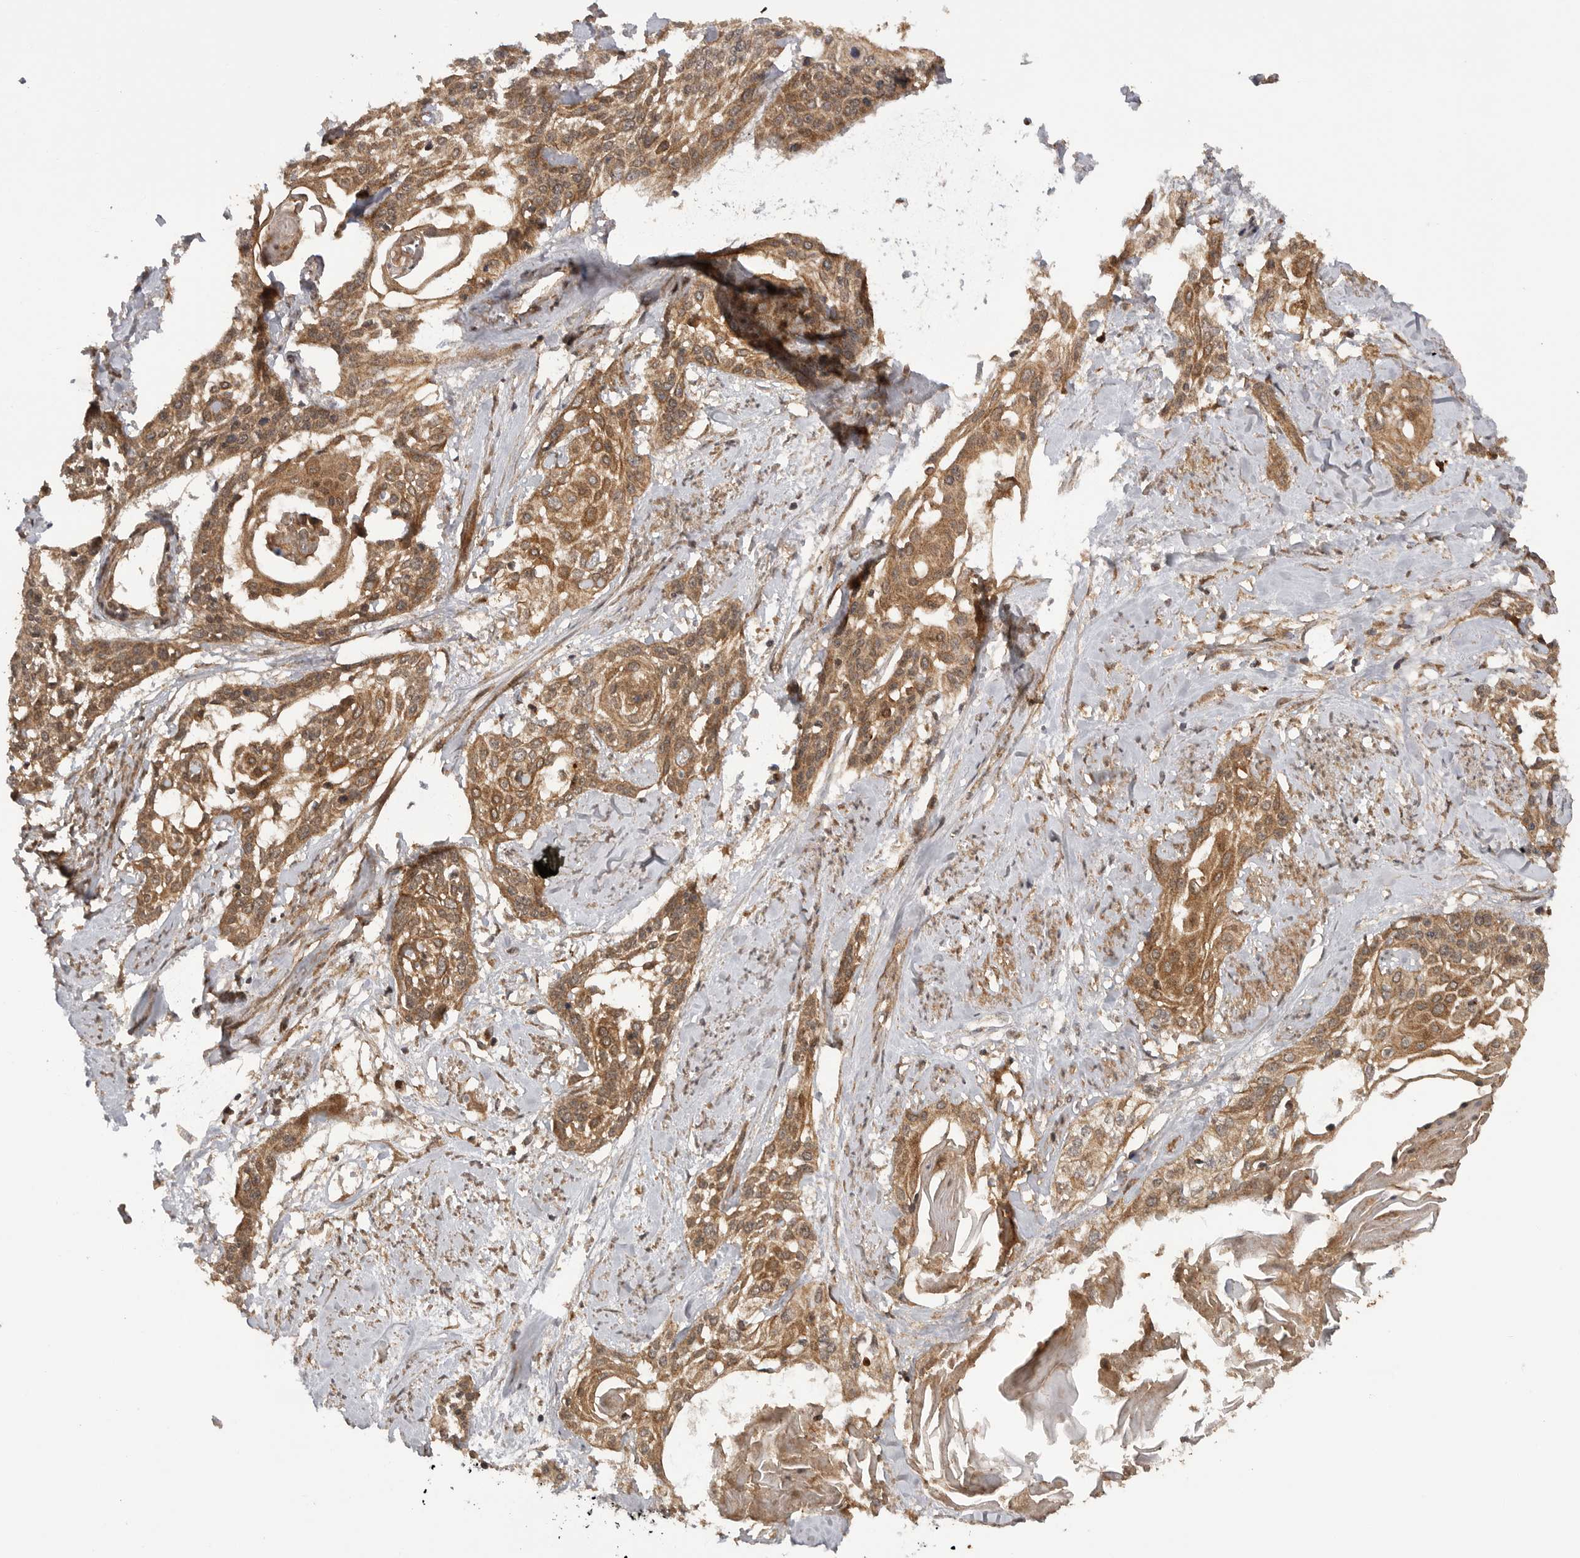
{"staining": {"intensity": "moderate", "quantity": ">75%", "location": "cytoplasmic/membranous"}, "tissue": "cervical cancer", "cell_type": "Tumor cells", "image_type": "cancer", "snomed": [{"axis": "morphology", "description": "Squamous cell carcinoma, NOS"}, {"axis": "topography", "description": "Cervix"}], "caption": "High-power microscopy captured an IHC micrograph of cervical cancer, revealing moderate cytoplasmic/membranous positivity in approximately >75% of tumor cells. (brown staining indicates protein expression, while blue staining denotes nuclei).", "gene": "PRDX4", "patient": {"sex": "female", "age": 57}}